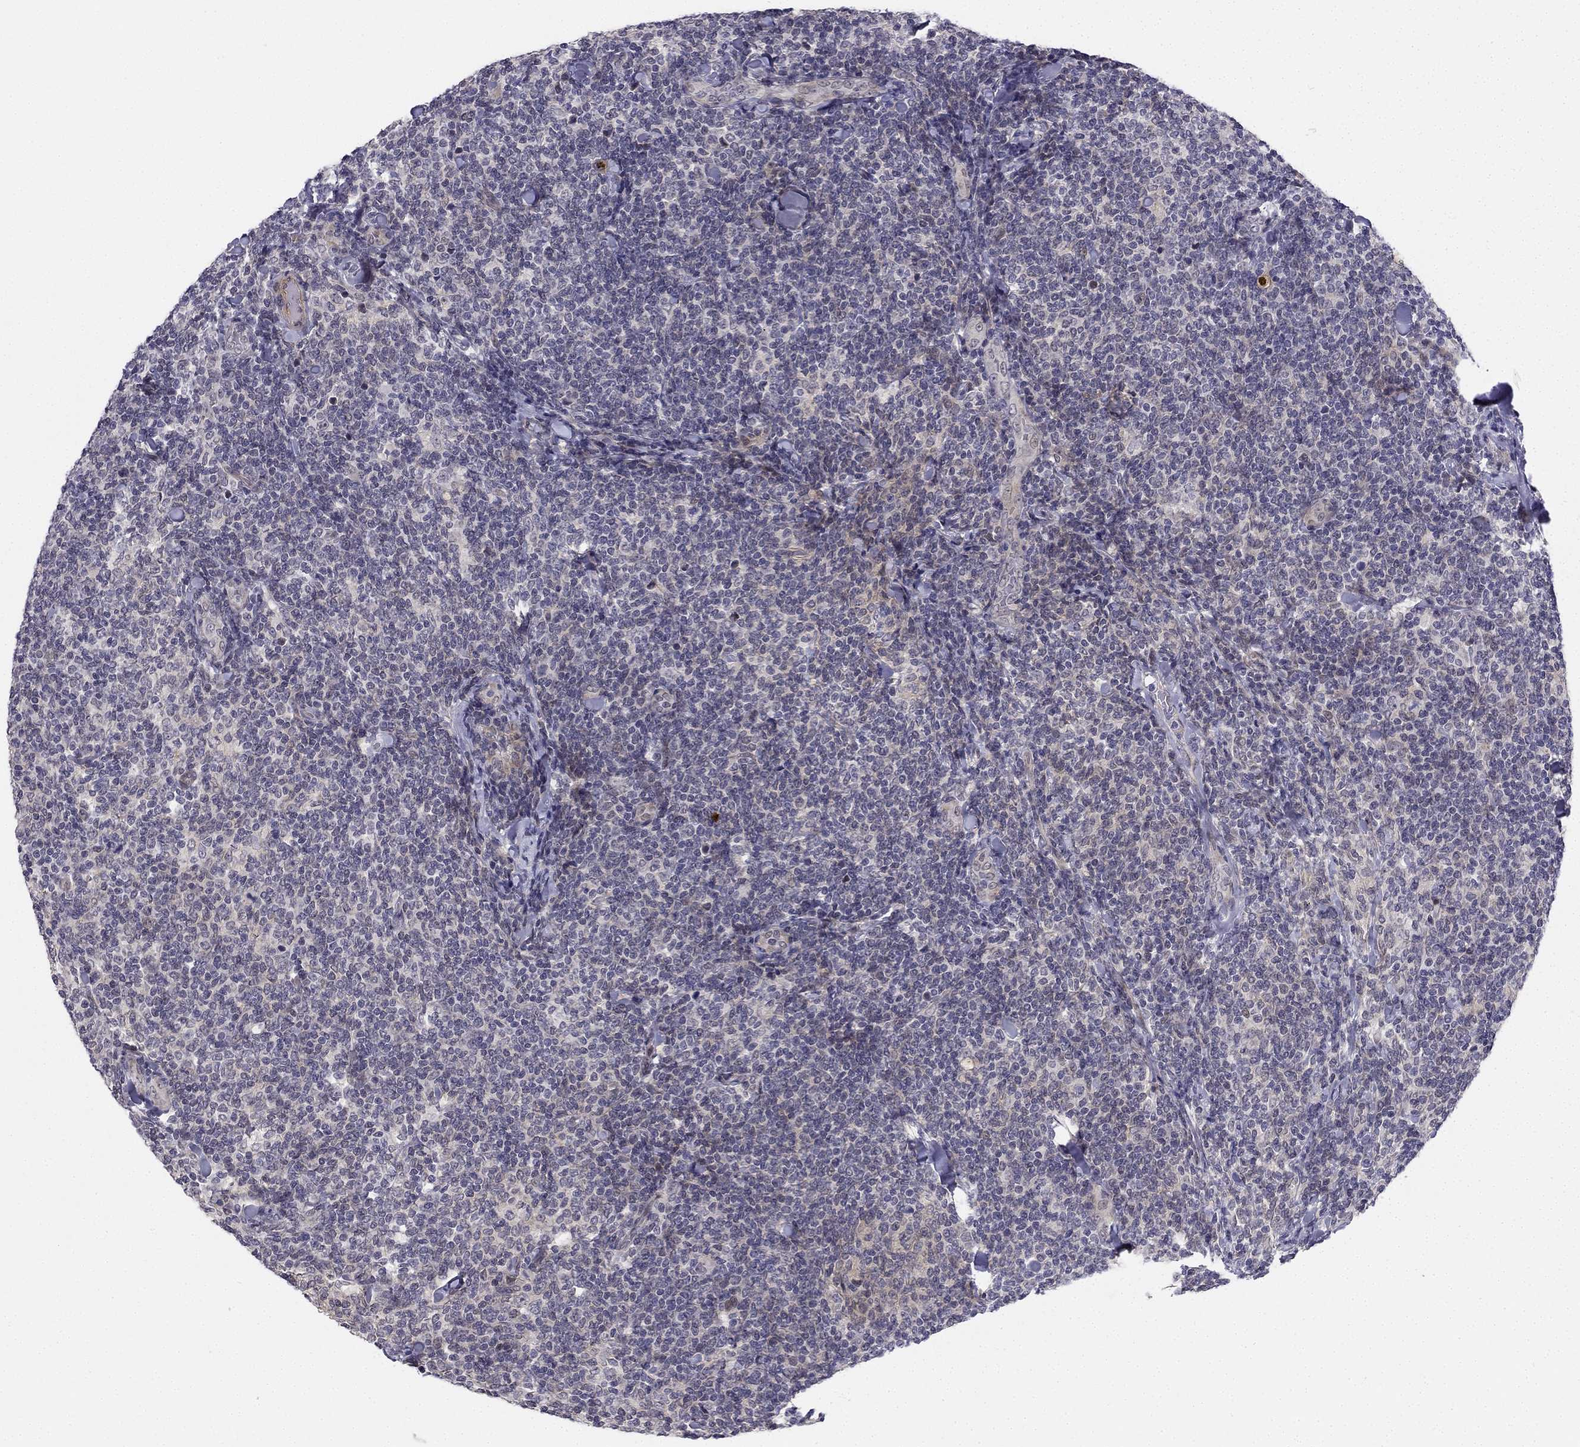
{"staining": {"intensity": "negative", "quantity": "none", "location": "none"}, "tissue": "lymphoma", "cell_type": "Tumor cells", "image_type": "cancer", "snomed": [{"axis": "morphology", "description": "Malignant lymphoma, non-Hodgkin's type, Low grade"}, {"axis": "topography", "description": "Lymph node"}], "caption": "High power microscopy histopathology image of an IHC histopathology image of lymphoma, revealing no significant positivity in tumor cells. (IHC, brightfield microscopy, high magnification).", "gene": "CHST8", "patient": {"sex": "female", "age": 56}}